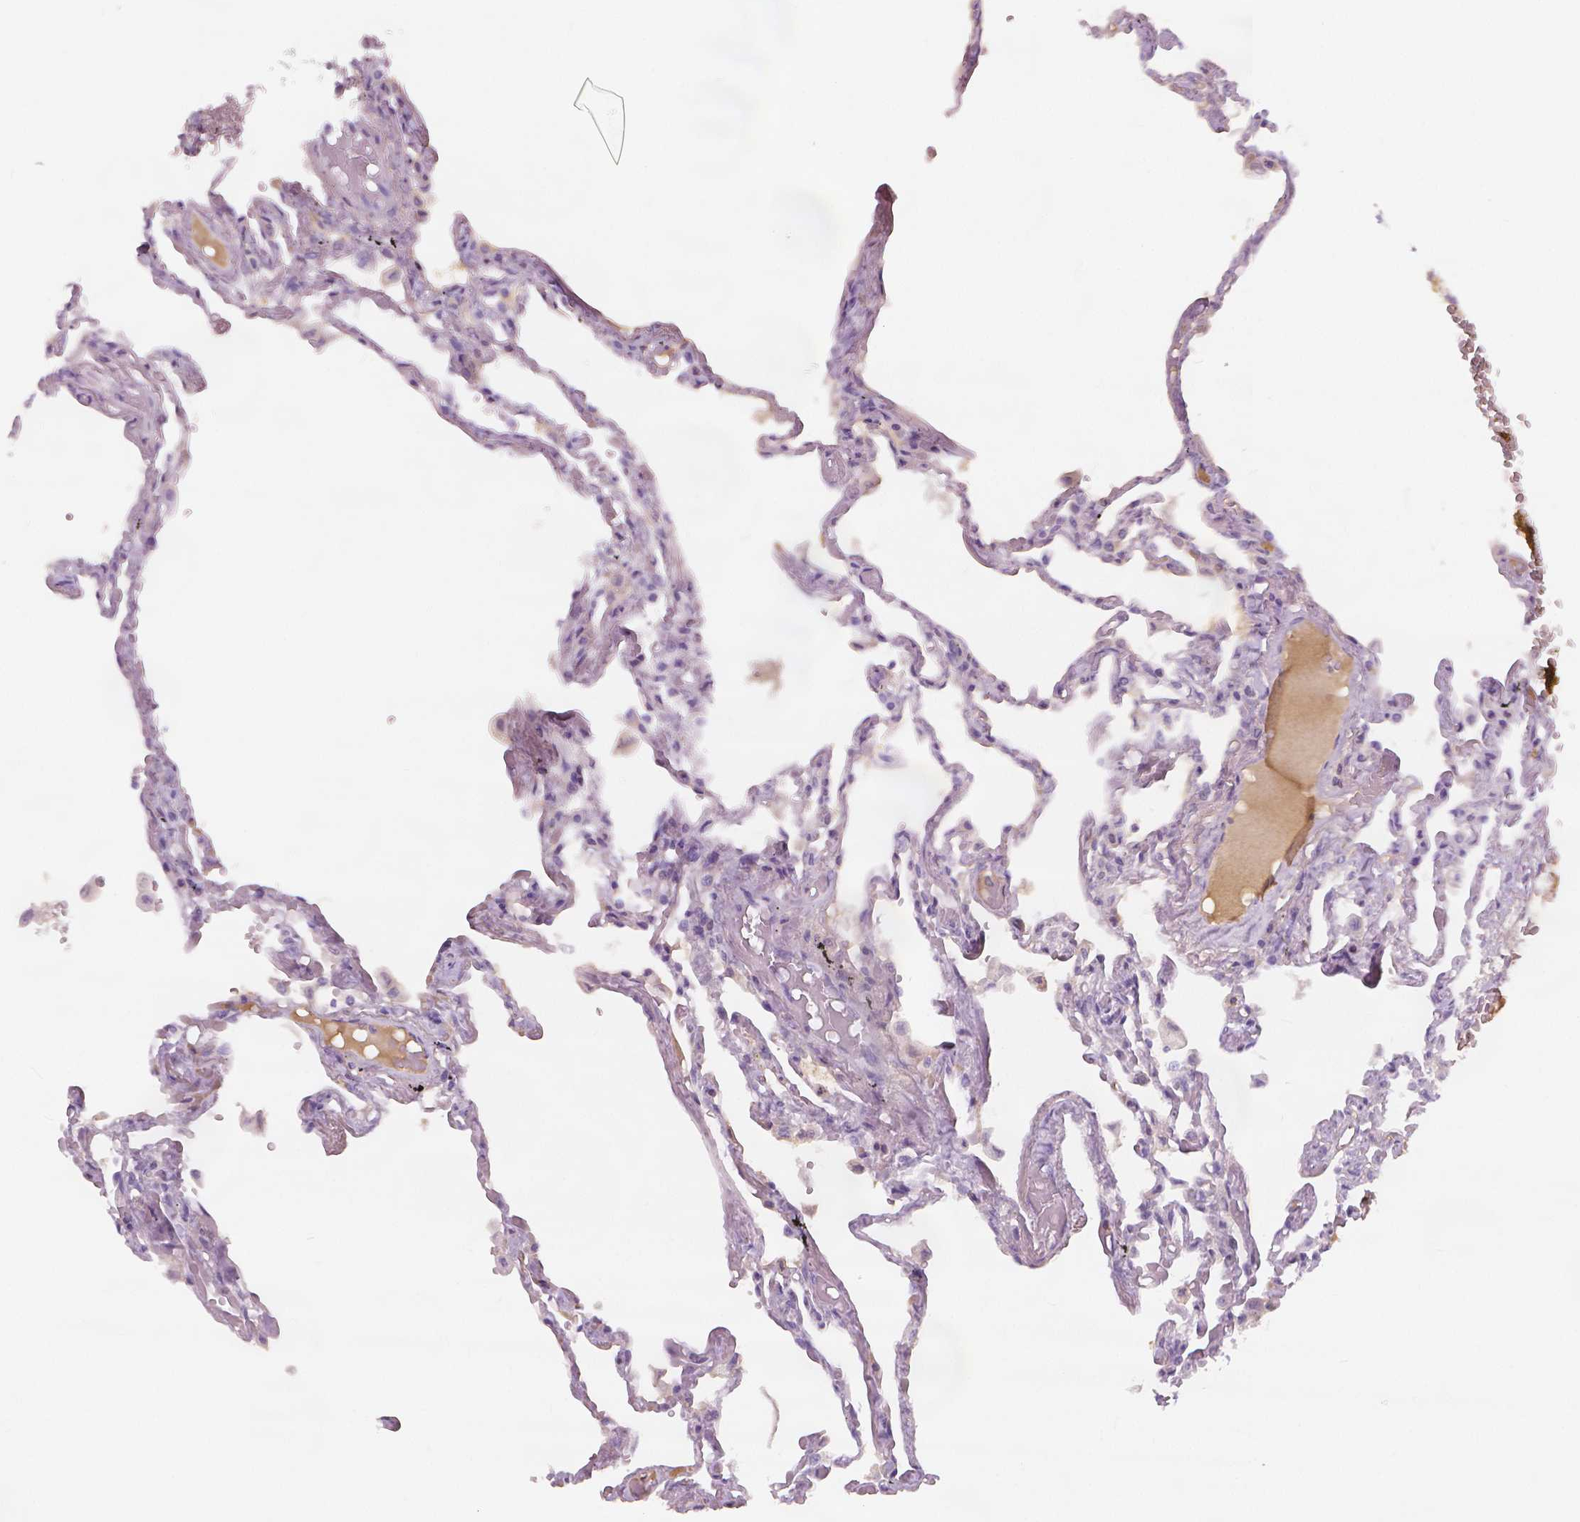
{"staining": {"intensity": "negative", "quantity": "none", "location": "none"}, "tissue": "lung", "cell_type": "Alveolar cells", "image_type": "normal", "snomed": [{"axis": "morphology", "description": "Normal tissue, NOS"}, {"axis": "morphology", "description": "Adenocarcinoma, NOS"}, {"axis": "topography", "description": "Cartilage tissue"}, {"axis": "topography", "description": "Lung"}], "caption": "Alveolar cells are negative for protein expression in normal human lung. (Brightfield microscopy of DAB (3,3'-diaminobenzidine) immunohistochemistry (IHC) at high magnification).", "gene": "APOA4", "patient": {"sex": "female", "age": 67}}